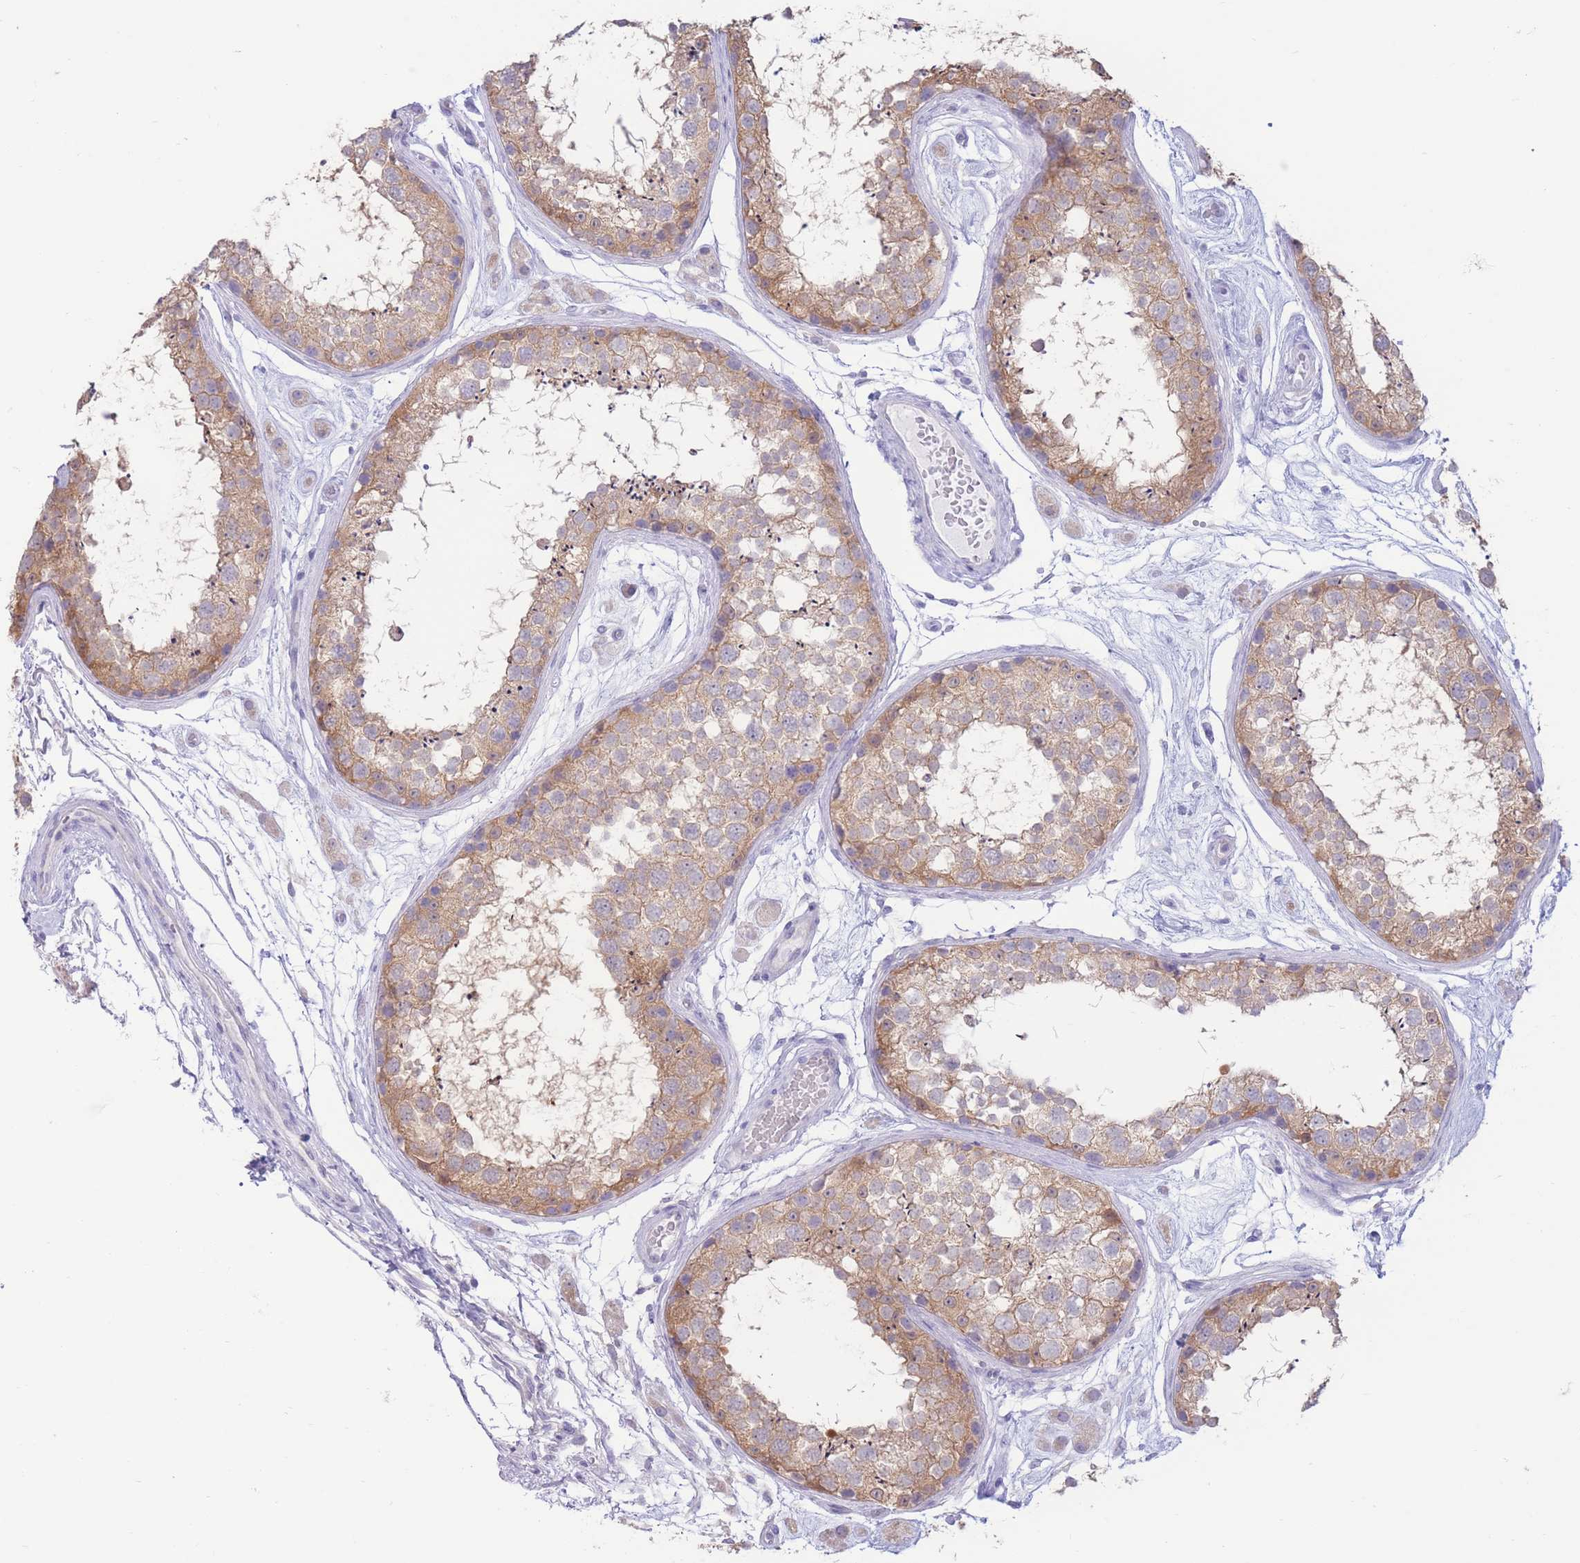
{"staining": {"intensity": "moderate", "quantity": ">75%", "location": "cytoplasmic/membranous"}, "tissue": "testis", "cell_type": "Cells in seminiferous ducts", "image_type": "normal", "snomed": [{"axis": "morphology", "description": "Normal tissue, NOS"}, {"axis": "topography", "description": "Testis"}], "caption": "DAB (3,3'-diaminobenzidine) immunohistochemical staining of unremarkable testis displays moderate cytoplasmic/membranous protein expression in about >75% of cells in seminiferous ducts.", "gene": "FAH", "patient": {"sex": "male", "age": 25}}